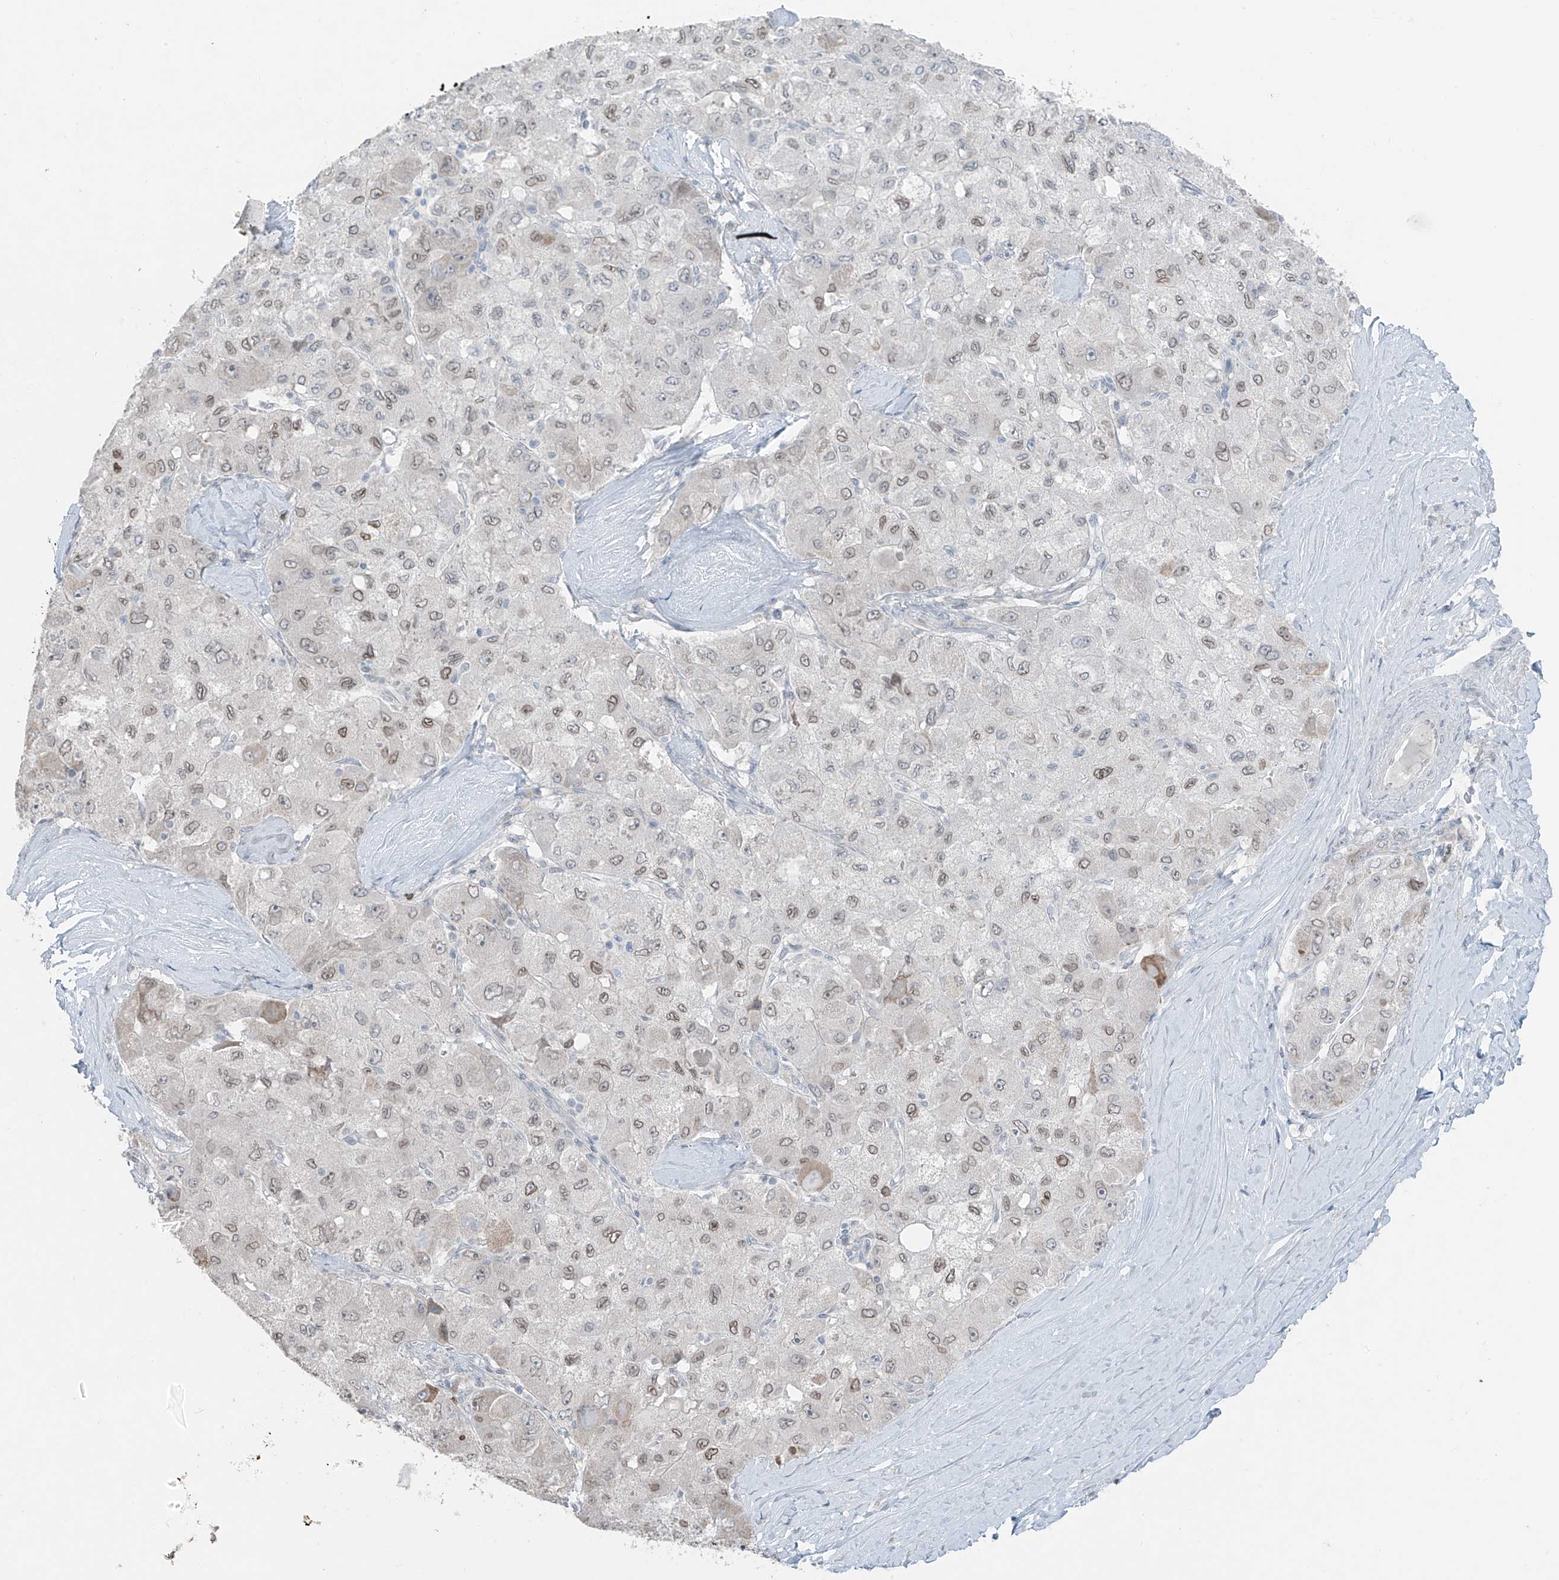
{"staining": {"intensity": "moderate", "quantity": "25%-75%", "location": "cytoplasmic/membranous,nuclear"}, "tissue": "liver cancer", "cell_type": "Tumor cells", "image_type": "cancer", "snomed": [{"axis": "morphology", "description": "Carcinoma, Hepatocellular, NOS"}, {"axis": "topography", "description": "Liver"}], "caption": "Protein staining displays moderate cytoplasmic/membranous and nuclear staining in approximately 25%-75% of tumor cells in liver cancer.", "gene": "PRDM6", "patient": {"sex": "male", "age": 80}}